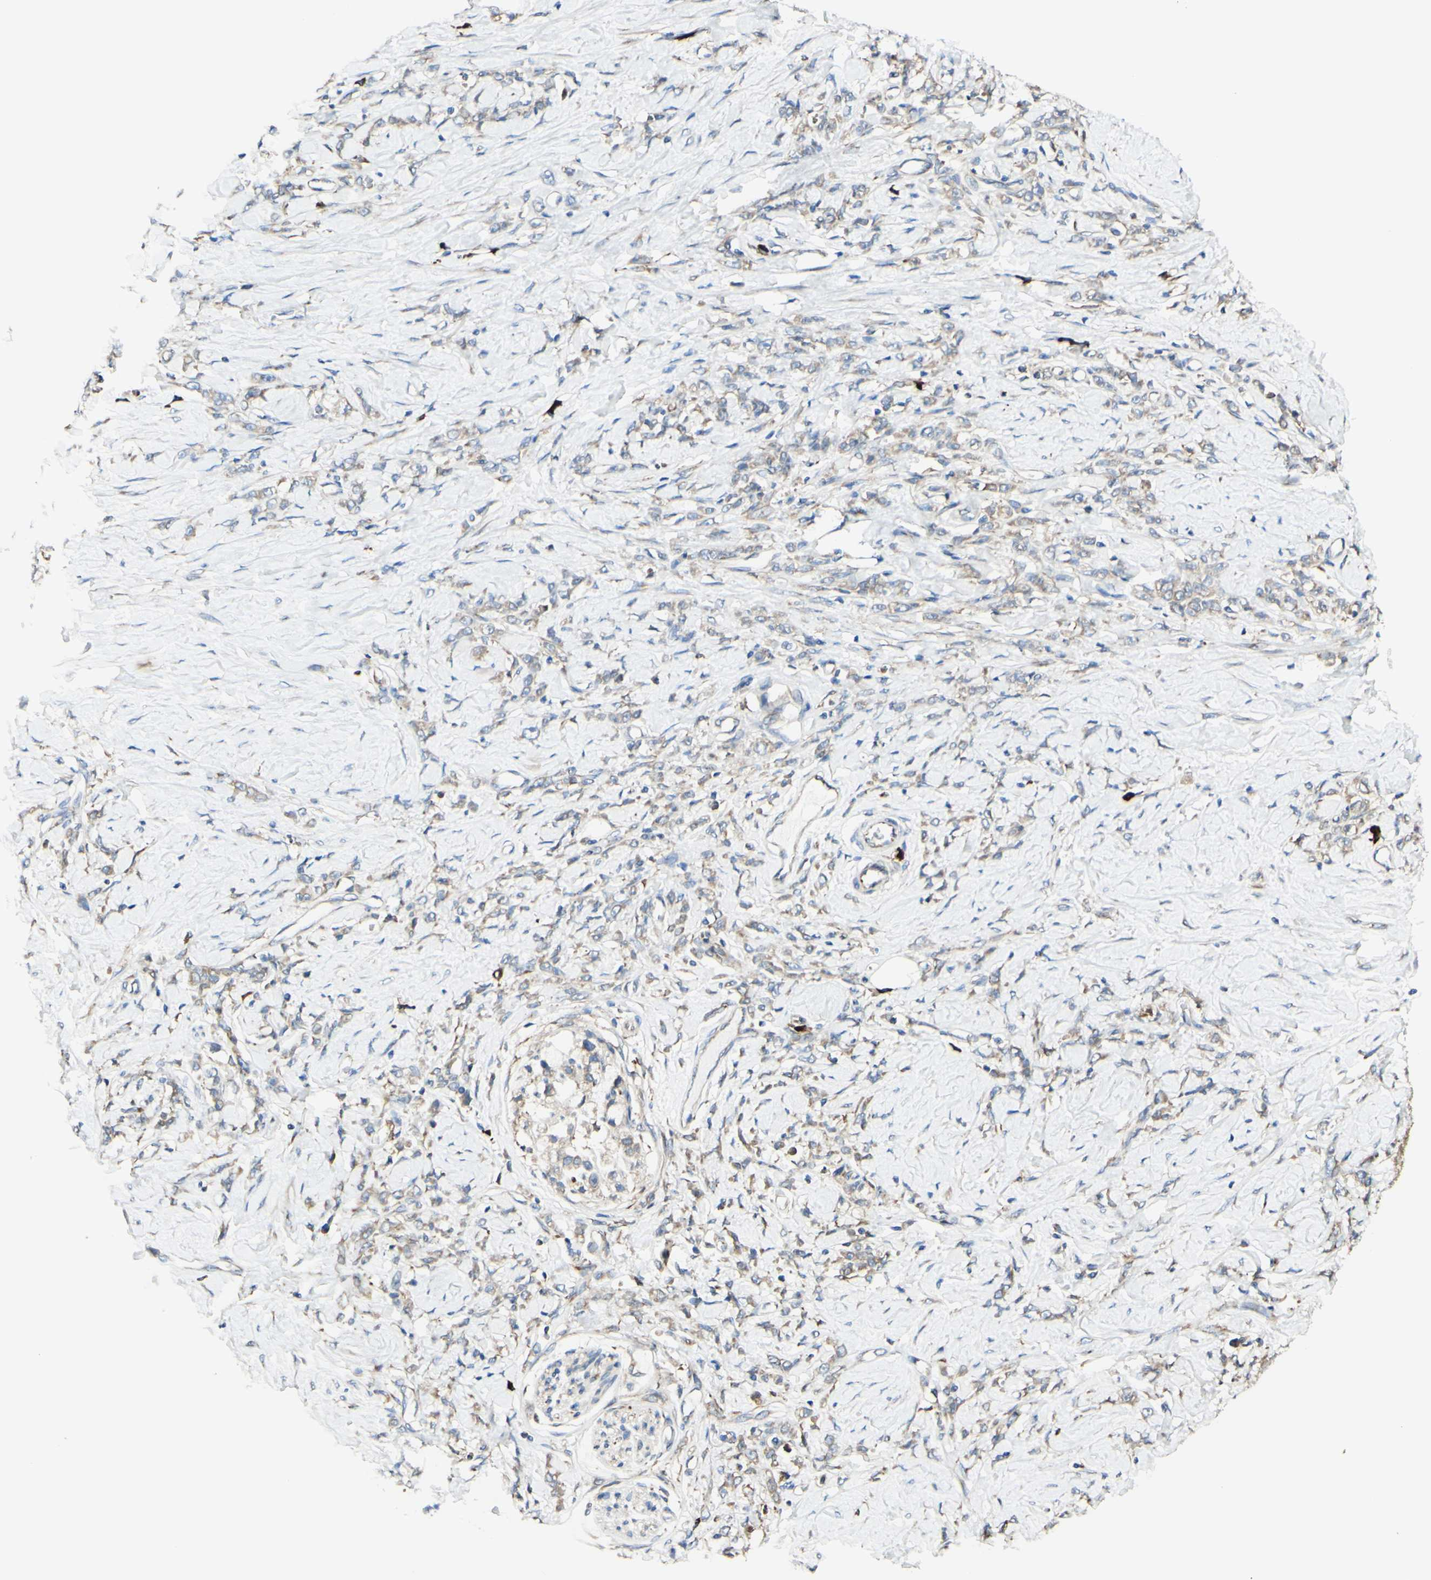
{"staining": {"intensity": "weak", "quantity": "25%-75%", "location": "cytoplasmic/membranous"}, "tissue": "stomach cancer", "cell_type": "Tumor cells", "image_type": "cancer", "snomed": [{"axis": "morphology", "description": "Adenocarcinoma, NOS"}, {"axis": "topography", "description": "Stomach"}], "caption": "There is low levels of weak cytoplasmic/membranous staining in tumor cells of stomach adenocarcinoma, as demonstrated by immunohistochemical staining (brown color).", "gene": "DNAJB11", "patient": {"sex": "male", "age": 82}}